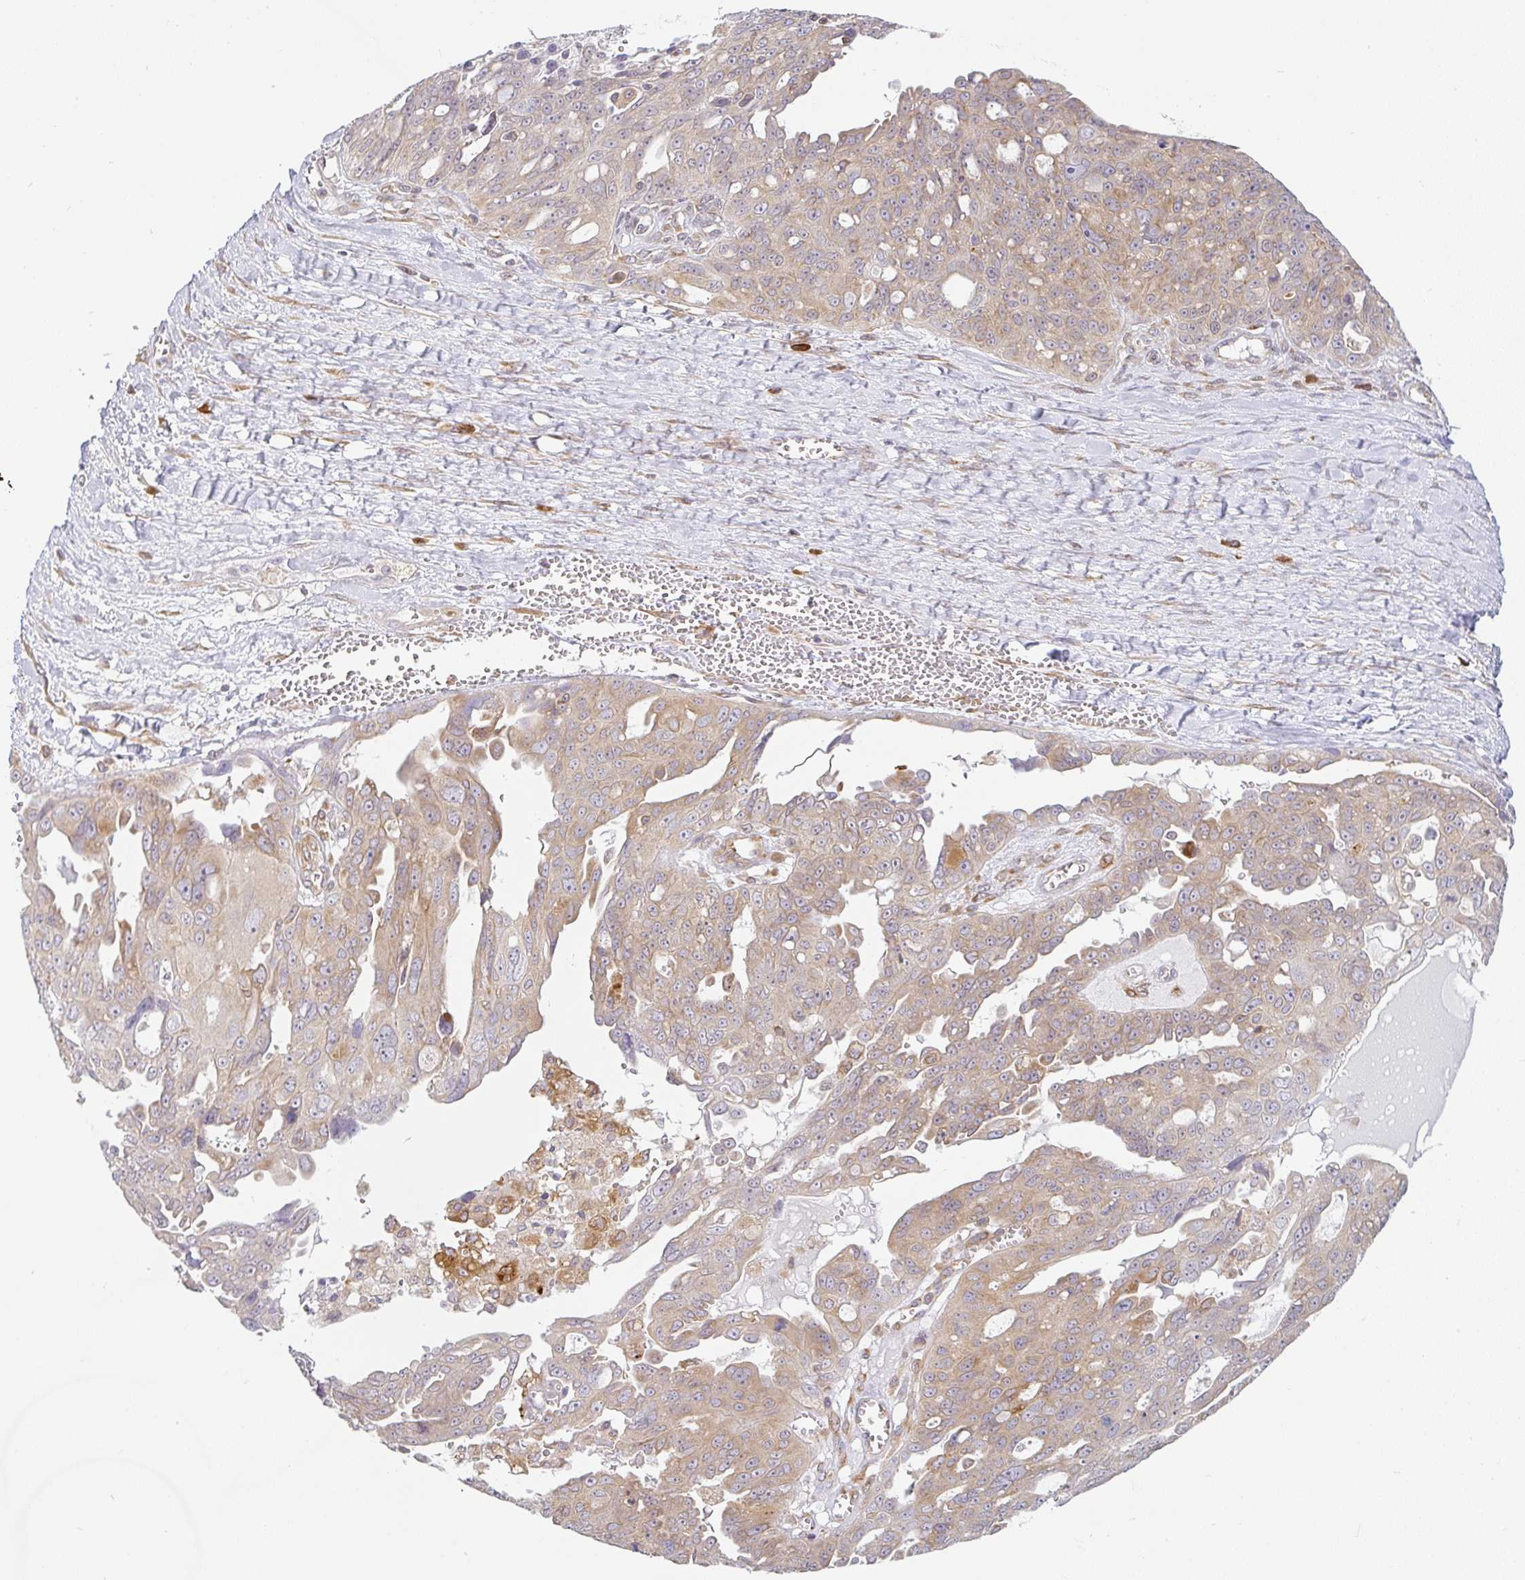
{"staining": {"intensity": "moderate", "quantity": "25%-75%", "location": "cytoplasmic/membranous"}, "tissue": "ovarian cancer", "cell_type": "Tumor cells", "image_type": "cancer", "snomed": [{"axis": "morphology", "description": "Carcinoma, endometroid"}, {"axis": "topography", "description": "Ovary"}], "caption": "Immunohistochemical staining of endometroid carcinoma (ovarian) reveals medium levels of moderate cytoplasmic/membranous expression in approximately 25%-75% of tumor cells.", "gene": "DERL2", "patient": {"sex": "female", "age": 70}}